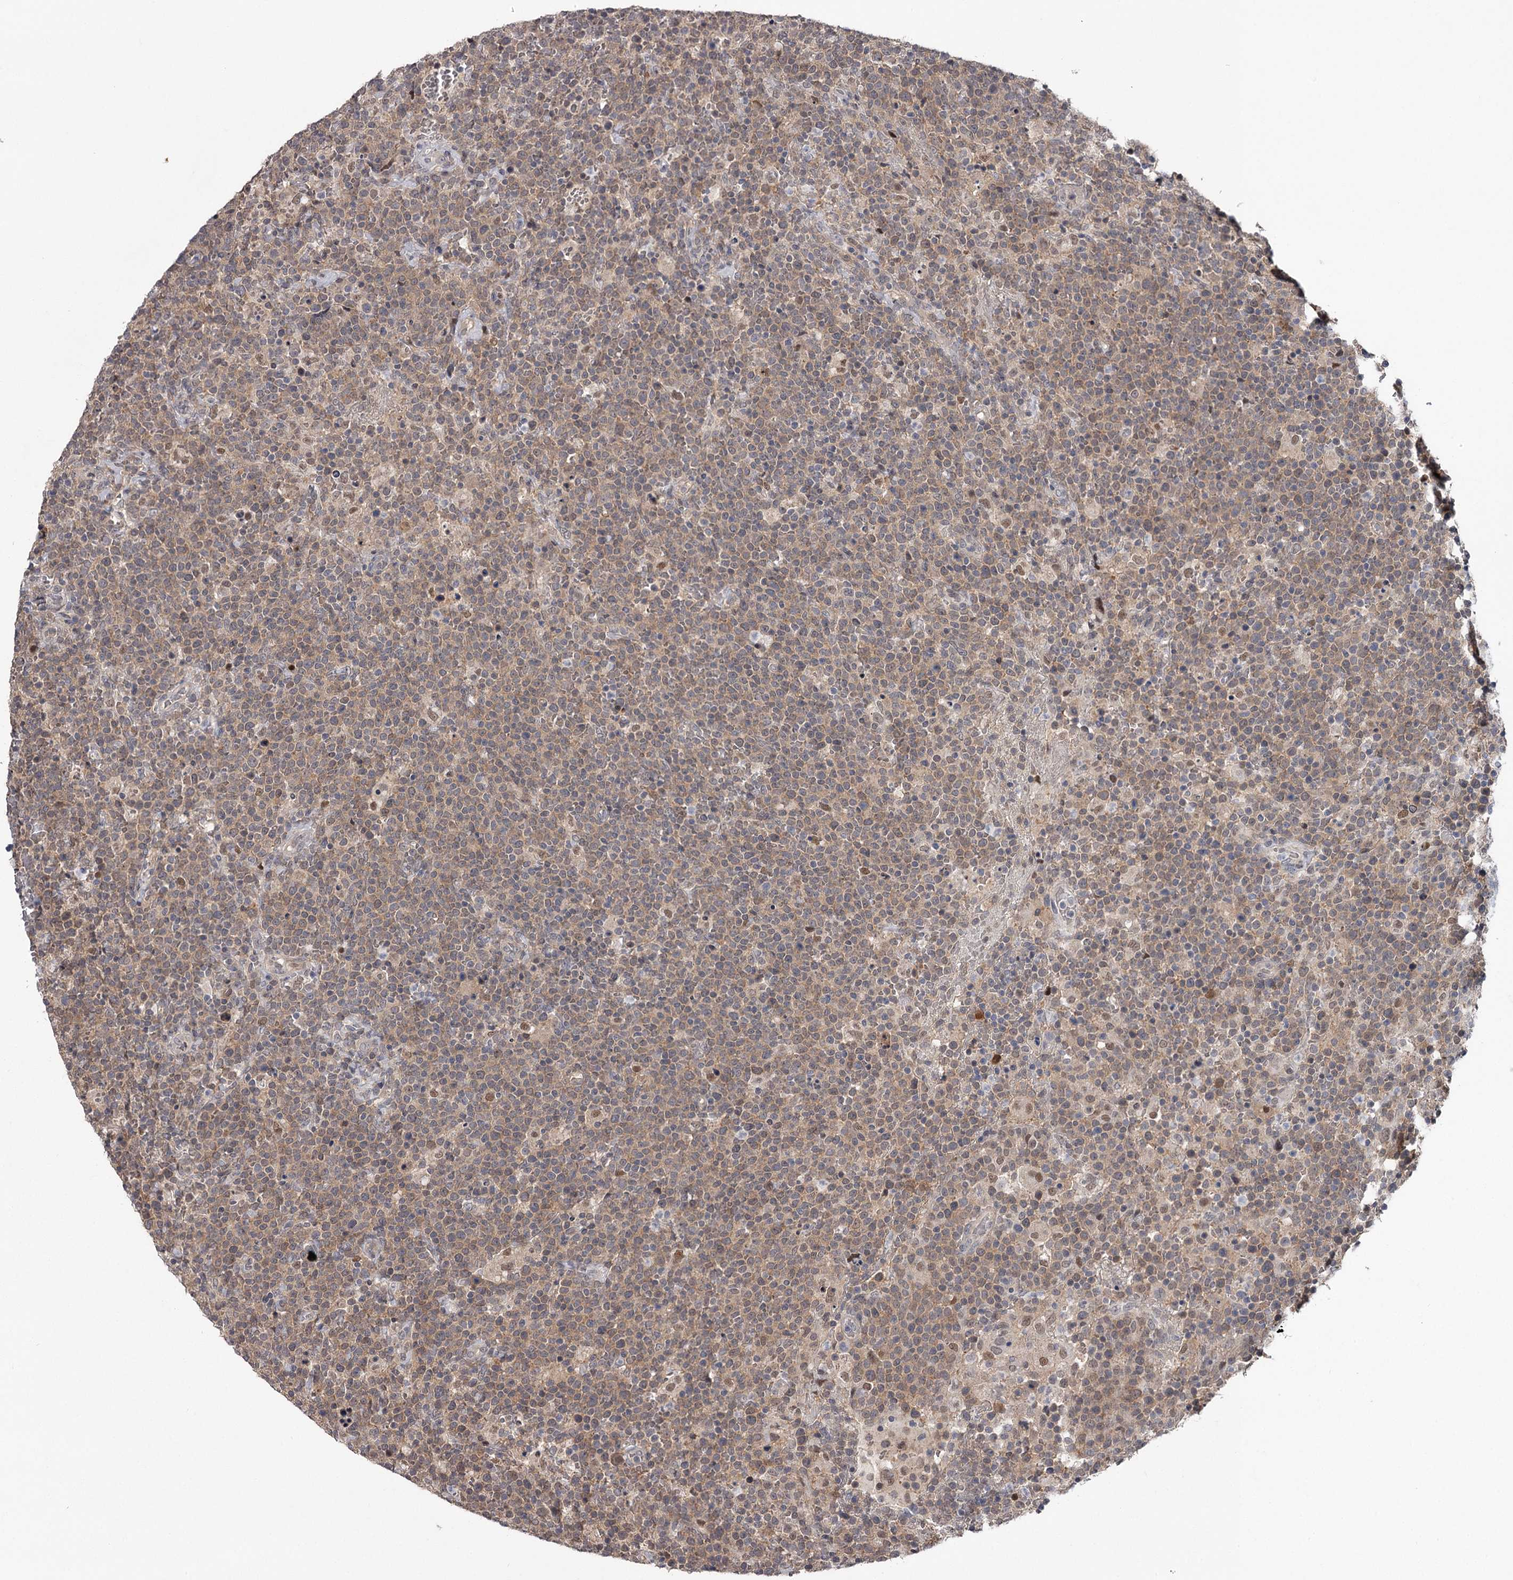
{"staining": {"intensity": "weak", "quantity": ">75%", "location": "cytoplasmic/membranous"}, "tissue": "lymphoma", "cell_type": "Tumor cells", "image_type": "cancer", "snomed": [{"axis": "morphology", "description": "Malignant lymphoma, non-Hodgkin's type, High grade"}, {"axis": "topography", "description": "Lymph node"}], "caption": "The histopathology image reveals staining of lymphoma, revealing weak cytoplasmic/membranous protein staining (brown color) within tumor cells. (brown staining indicates protein expression, while blue staining denotes nuclei).", "gene": "GTSF1", "patient": {"sex": "male", "age": 61}}